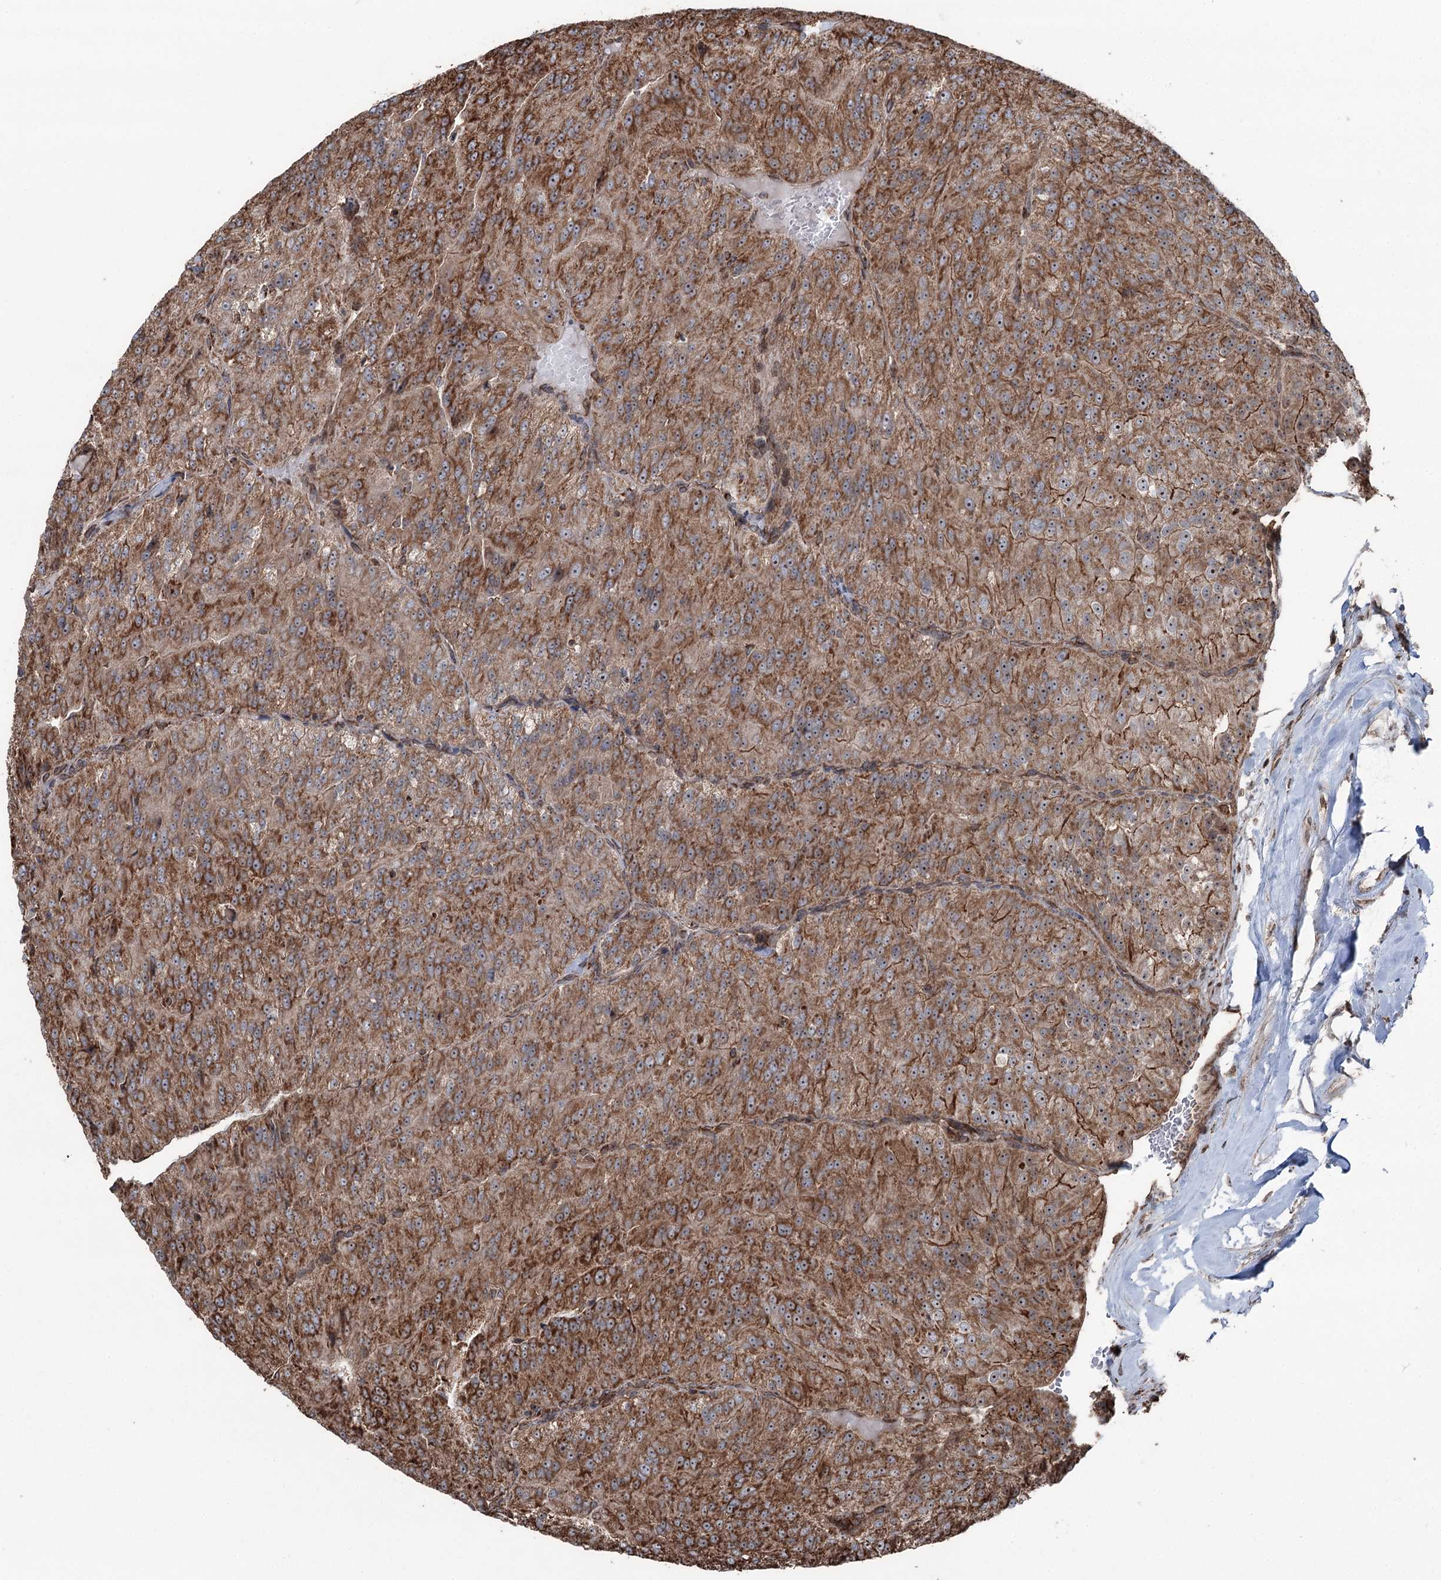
{"staining": {"intensity": "strong", "quantity": ">75%", "location": "cytoplasmic/membranous,nuclear"}, "tissue": "renal cancer", "cell_type": "Tumor cells", "image_type": "cancer", "snomed": [{"axis": "morphology", "description": "Adenocarcinoma, NOS"}, {"axis": "topography", "description": "Kidney"}], "caption": "This image exhibits renal cancer stained with IHC to label a protein in brown. The cytoplasmic/membranous and nuclear of tumor cells show strong positivity for the protein. Nuclei are counter-stained blue.", "gene": "STEEP1", "patient": {"sex": "female", "age": 63}}